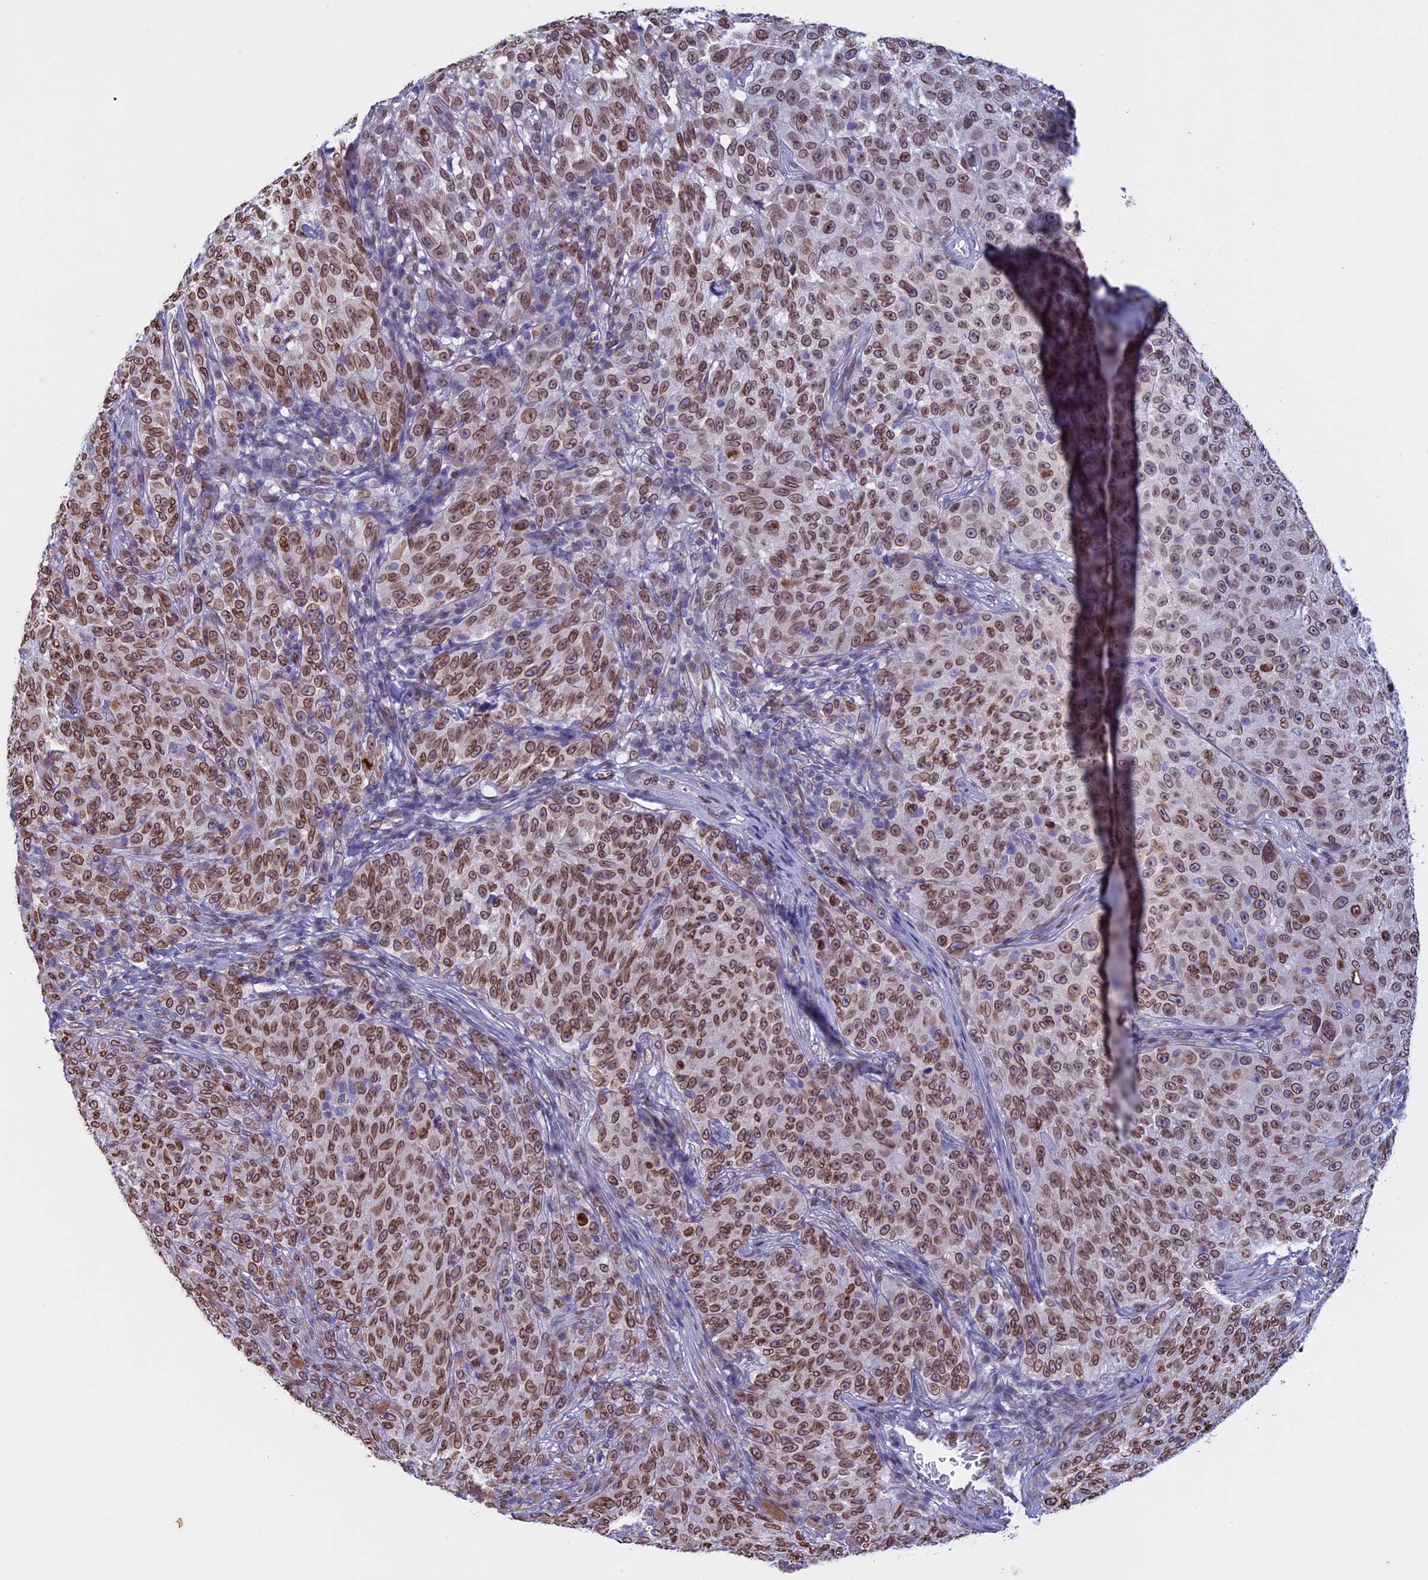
{"staining": {"intensity": "moderate", "quantity": ">75%", "location": "cytoplasmic/membranous,nuclear"}, "tissue": "melanoma", "cell_type": "Tumor cells", "image_type": "cancer", "snomed": [{"axis": "morphology", "description": "Malignant melanoma, NOS"}, {"axis": "topography", "description": "Skin"}], "caption": "Brown immunohistochemical staining in malignant melanoma exhibits moderate cytoplasmic/membranous and nuclear staining in approximately >75% of tumor cells. (DAB (3,3'-diaminobenzidine) IHC, brown staining for protein, blue staining for nuclei).", "gene": "TMPRSS7", "patient": {"sex": "female", "age": 82}}